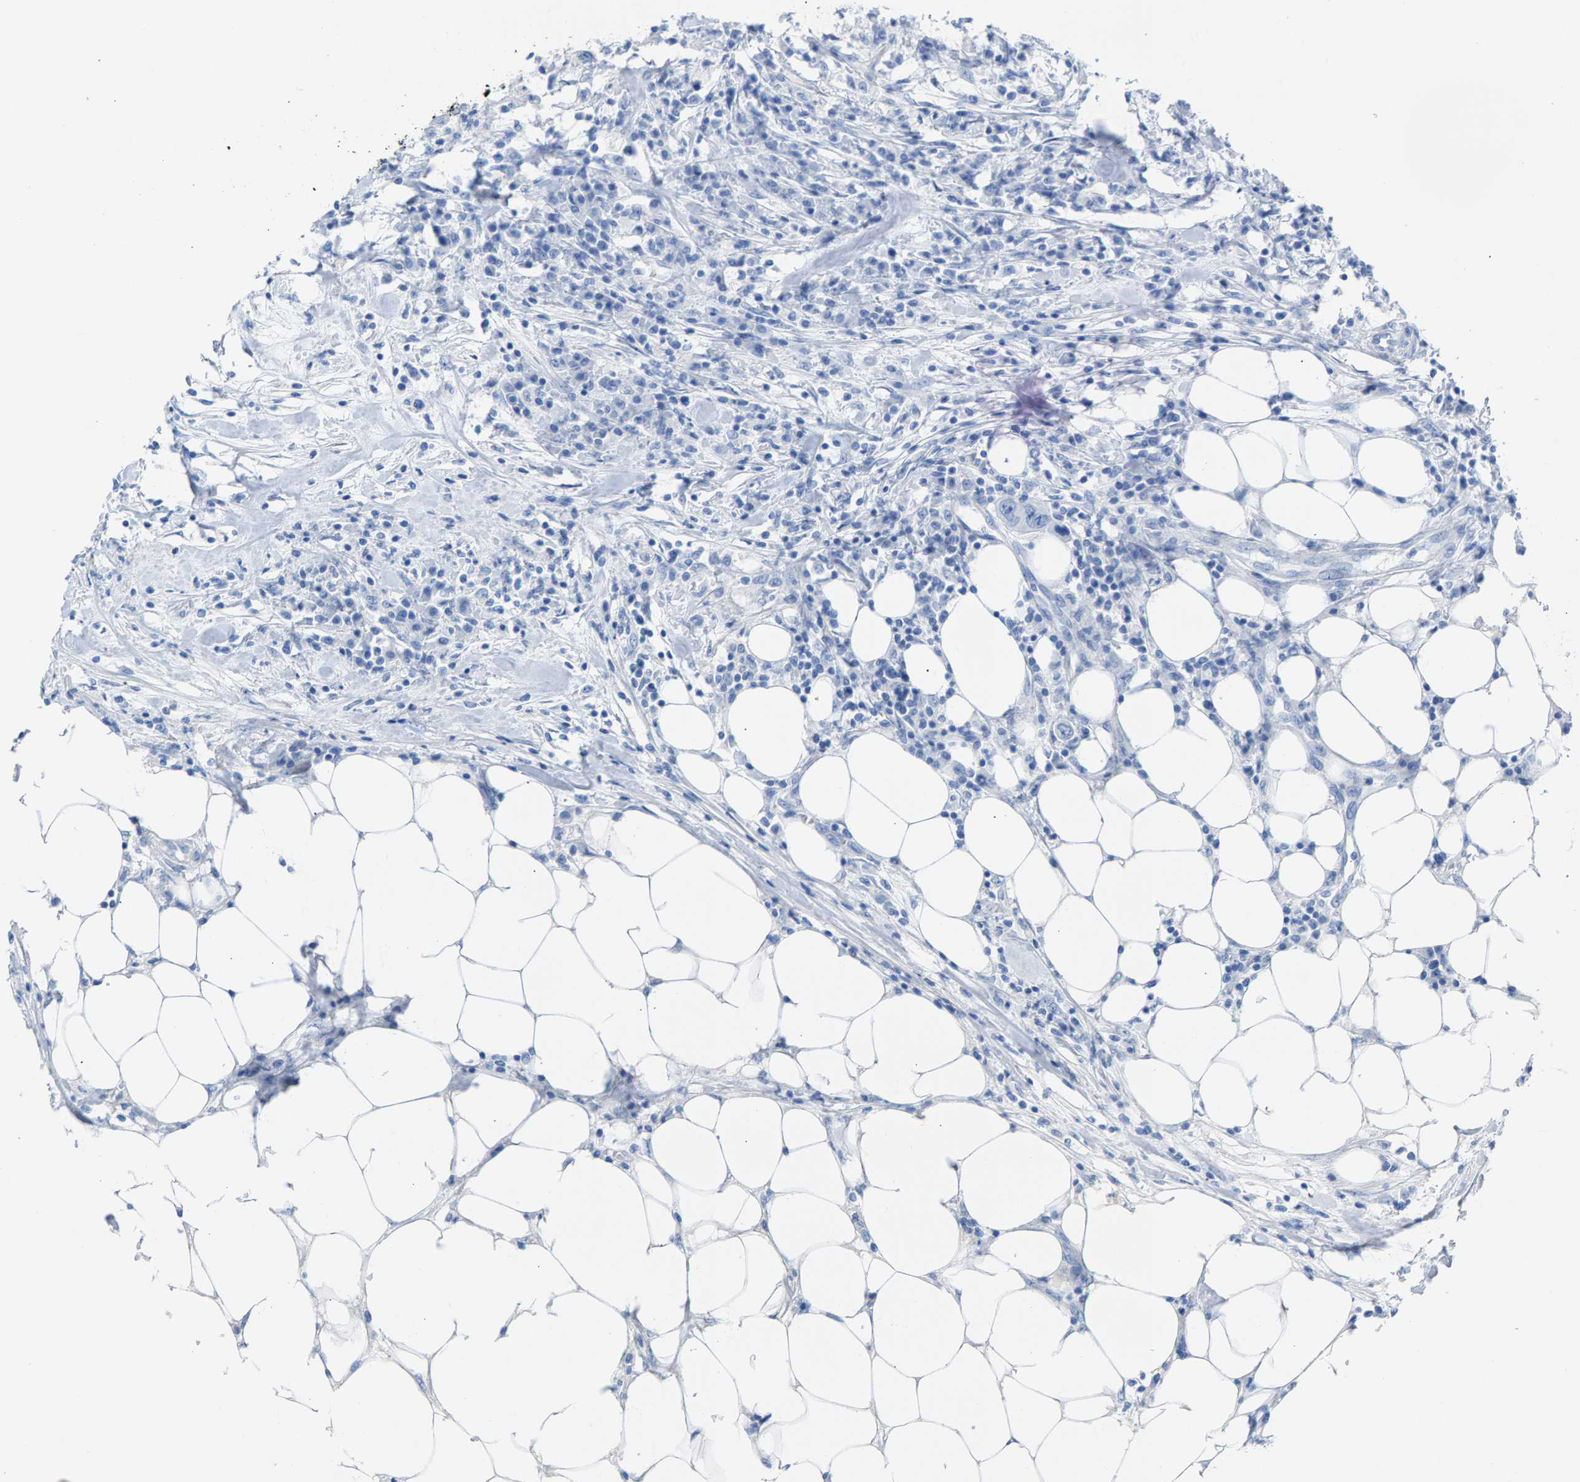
{"staining": {"intensity": "negative", "quantity": "none", "location": "none"}, "tissue": "colorectal cancer", "cell_type": "Tumor cells", "image_type": "cancer", "snomed": [{"axis": "morphology", "description": "Adenocarcinoma, NOS"}, {"axis": "topography", "description": "Colon"}], "caption": "Colorectal cancer was stained to show a protein in brown. There is no significant staining in tumor cells.", "gene": "CPA1", "patient": {"sex": "male", "age": 71}}